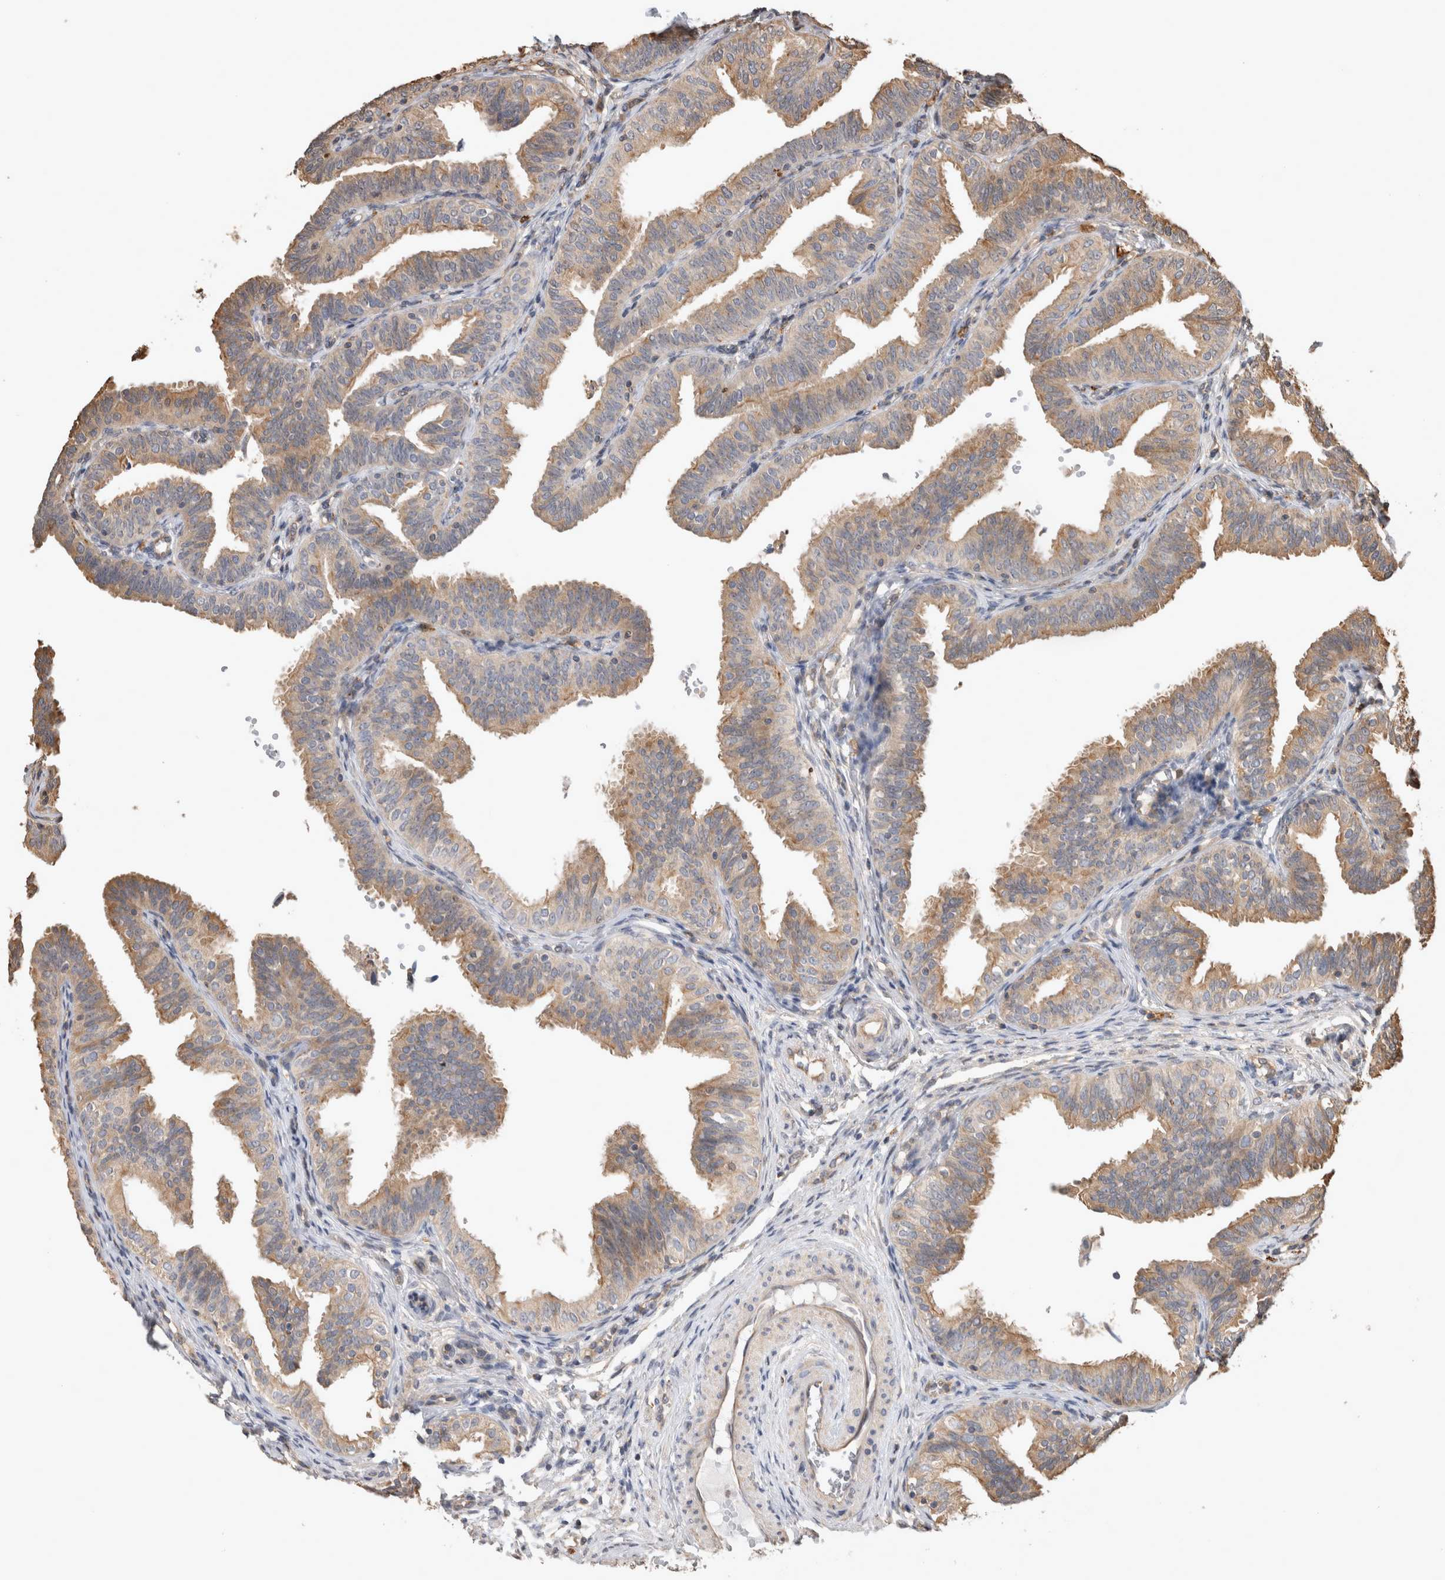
{"staining": {"intensity": "moderate", "quantity": ">75%", "location": "cytoplasmic/membranous"}, "tissue": "fallopian tube", "cell_type": "Glandular cells", "image_type": "normal", "snomed": [{"axis": "morphology", "description": "Normal tissue, NOS"}, {"axis": "topography", "description": "Fallopian tube"}], "caption": "Fallopian tube stained with DAB (3,3'-diaminobenzidine) IHC shows medium levels of moderate cytoplasmic/membranous staining in about >75% of glandular cells. Using DAB (3,3'-diaminobenzidine) (brown) and hematoxylin (blue) stains, captured at high magnification using brightfield microscopy.", "gene": "CLIP1", "patient": {"sex": "female", "age": 35}}